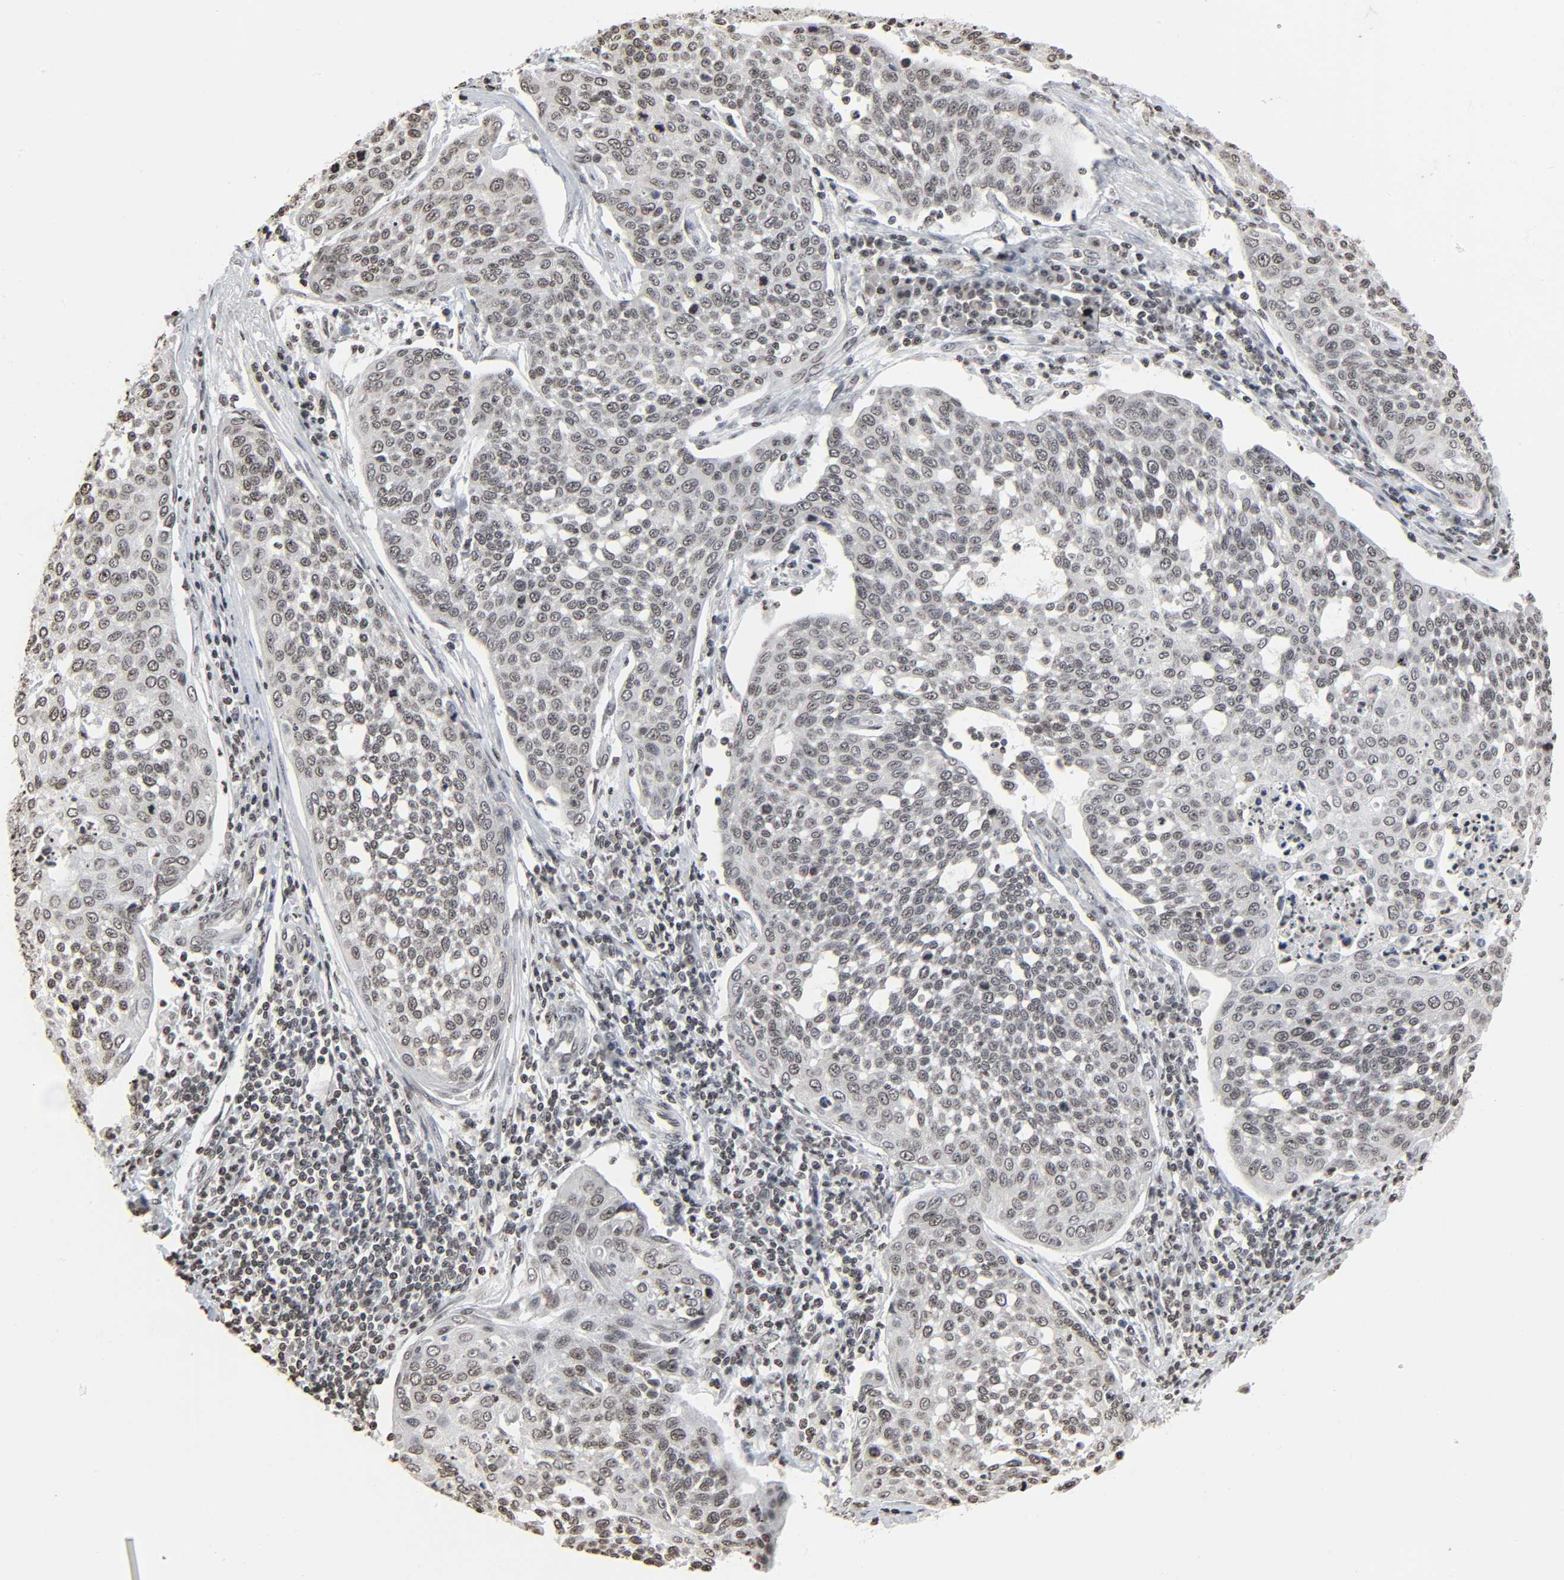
{"staining": {"intensity": "weak", "quantity": ">75%", "location": "nuclear"}, "tissue": "cervical cancer", "cell_type": "Tumor cells", "image_type": "cancer", "snomed": [{"axis": "morphology", "description": "Squamous cell carcinoma, NOS"}, {"axis": "topography", "description": "Cervix"}], "caption": "Cervical squamous cell carcinoma was stained to show a protein in brown. There is low levels of weak nuclear expression in approximately >75% of tumor cells. The staining was performed using DAB (3,3'-diaminobenzidine) to visualize the protein expression in brown, while the nuclei were stained in blue with hematoxylin (Magnification: 20x).", "gene": "ELAVL1", "patient": {"sex": "female", "age": 34}}